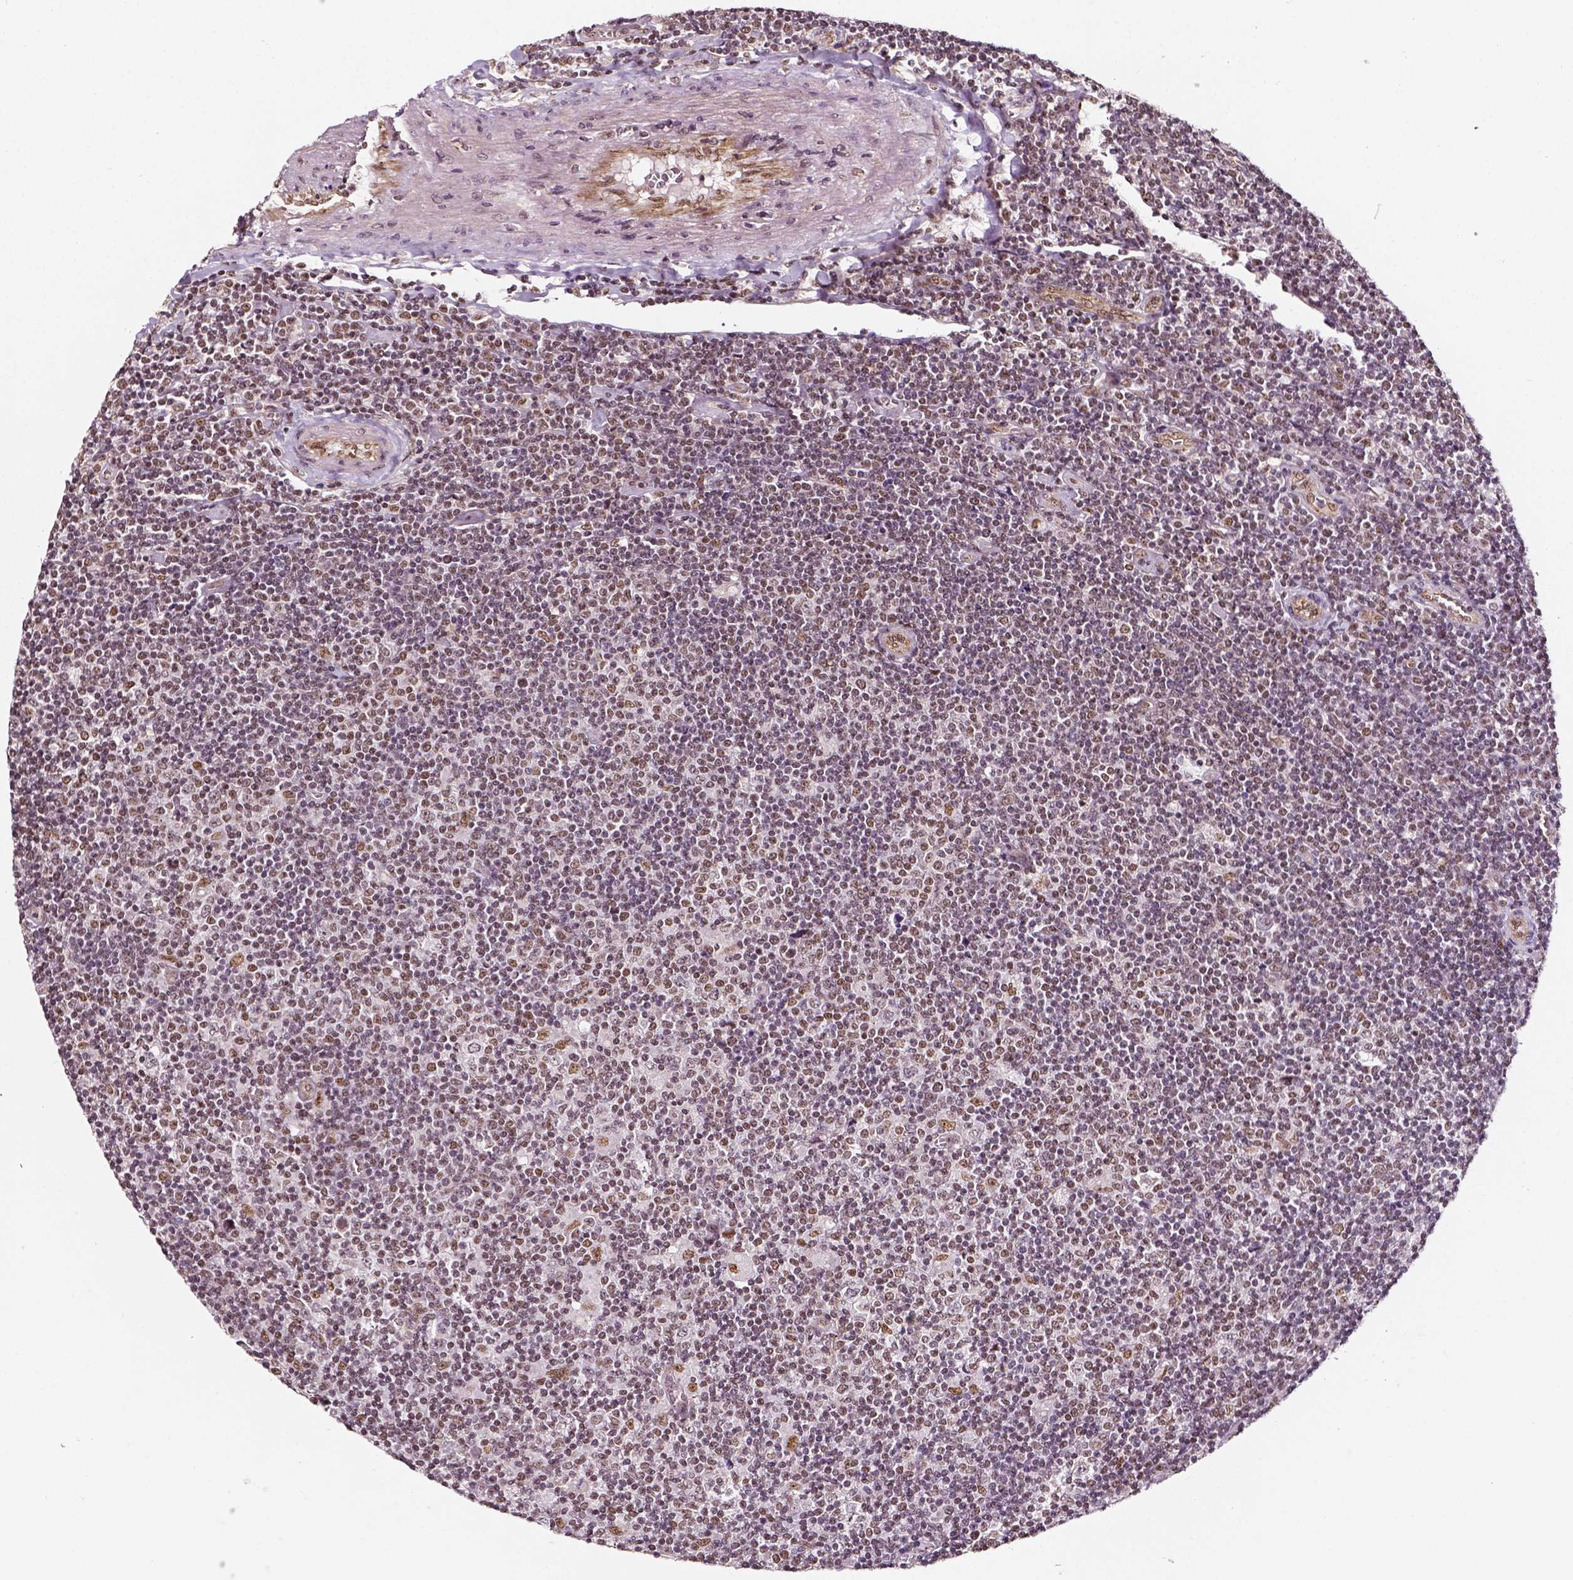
{"staining": {"intensity": "moderate", "quantity": ">75%", "location": "nuclear"}, "tissue": "lymphoma", "cell_type": "Tumor cells", "image_type": "cancer", "snomed": [{"axis": "morphology", "description": "Hodgkin's disease, NOS"}, {"axis": "topography", "description": "Lymph node"}], "caption": "The histopathology image reveals staining of Hodgkin's disease, revealing moderate nuclear protein expression (brown color) within tumor cells. (brown staining indicates protein expression, while blue staining denotes nuclei).", "gene": "NACC1", "patient": {"sex": "male", "age": 40}}